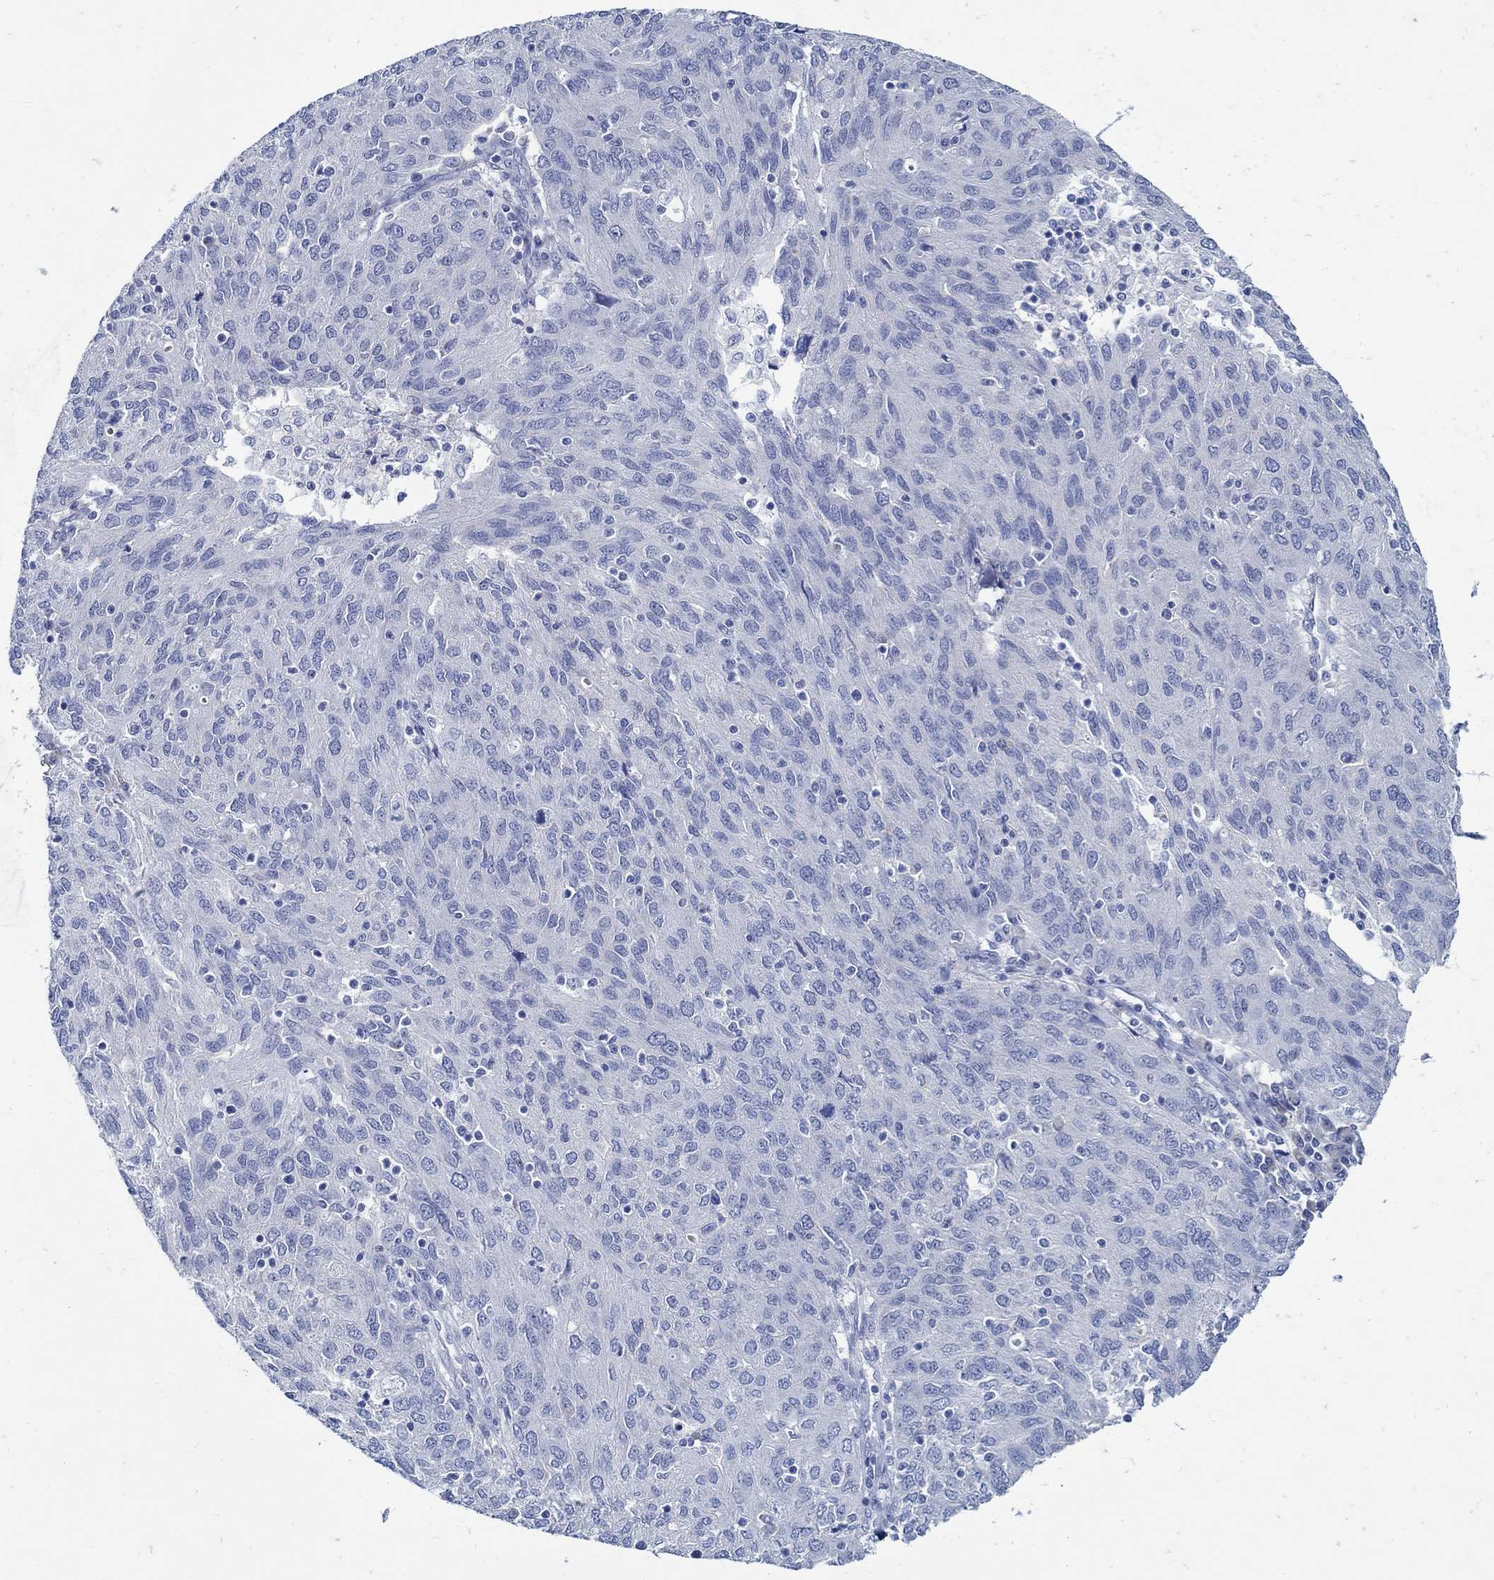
{"staining": {"intensity": "negative", "quantity": "none", "location": "none"}, "tissue": "ovarian cancer", "cell_type": "Tumor cells", "image_type": "cancer", "snomed": [{"axis": "morphology", "description": "Carcinoma, endometroid"}, {"axis": "topography", "description": "Ovary"}], "caption": "This is an IHC micrograph of human ovarian cancer. There is no staining in tumor cells.", "gene": "PAX9", "patient": {"sex": "female", "age": 50}}